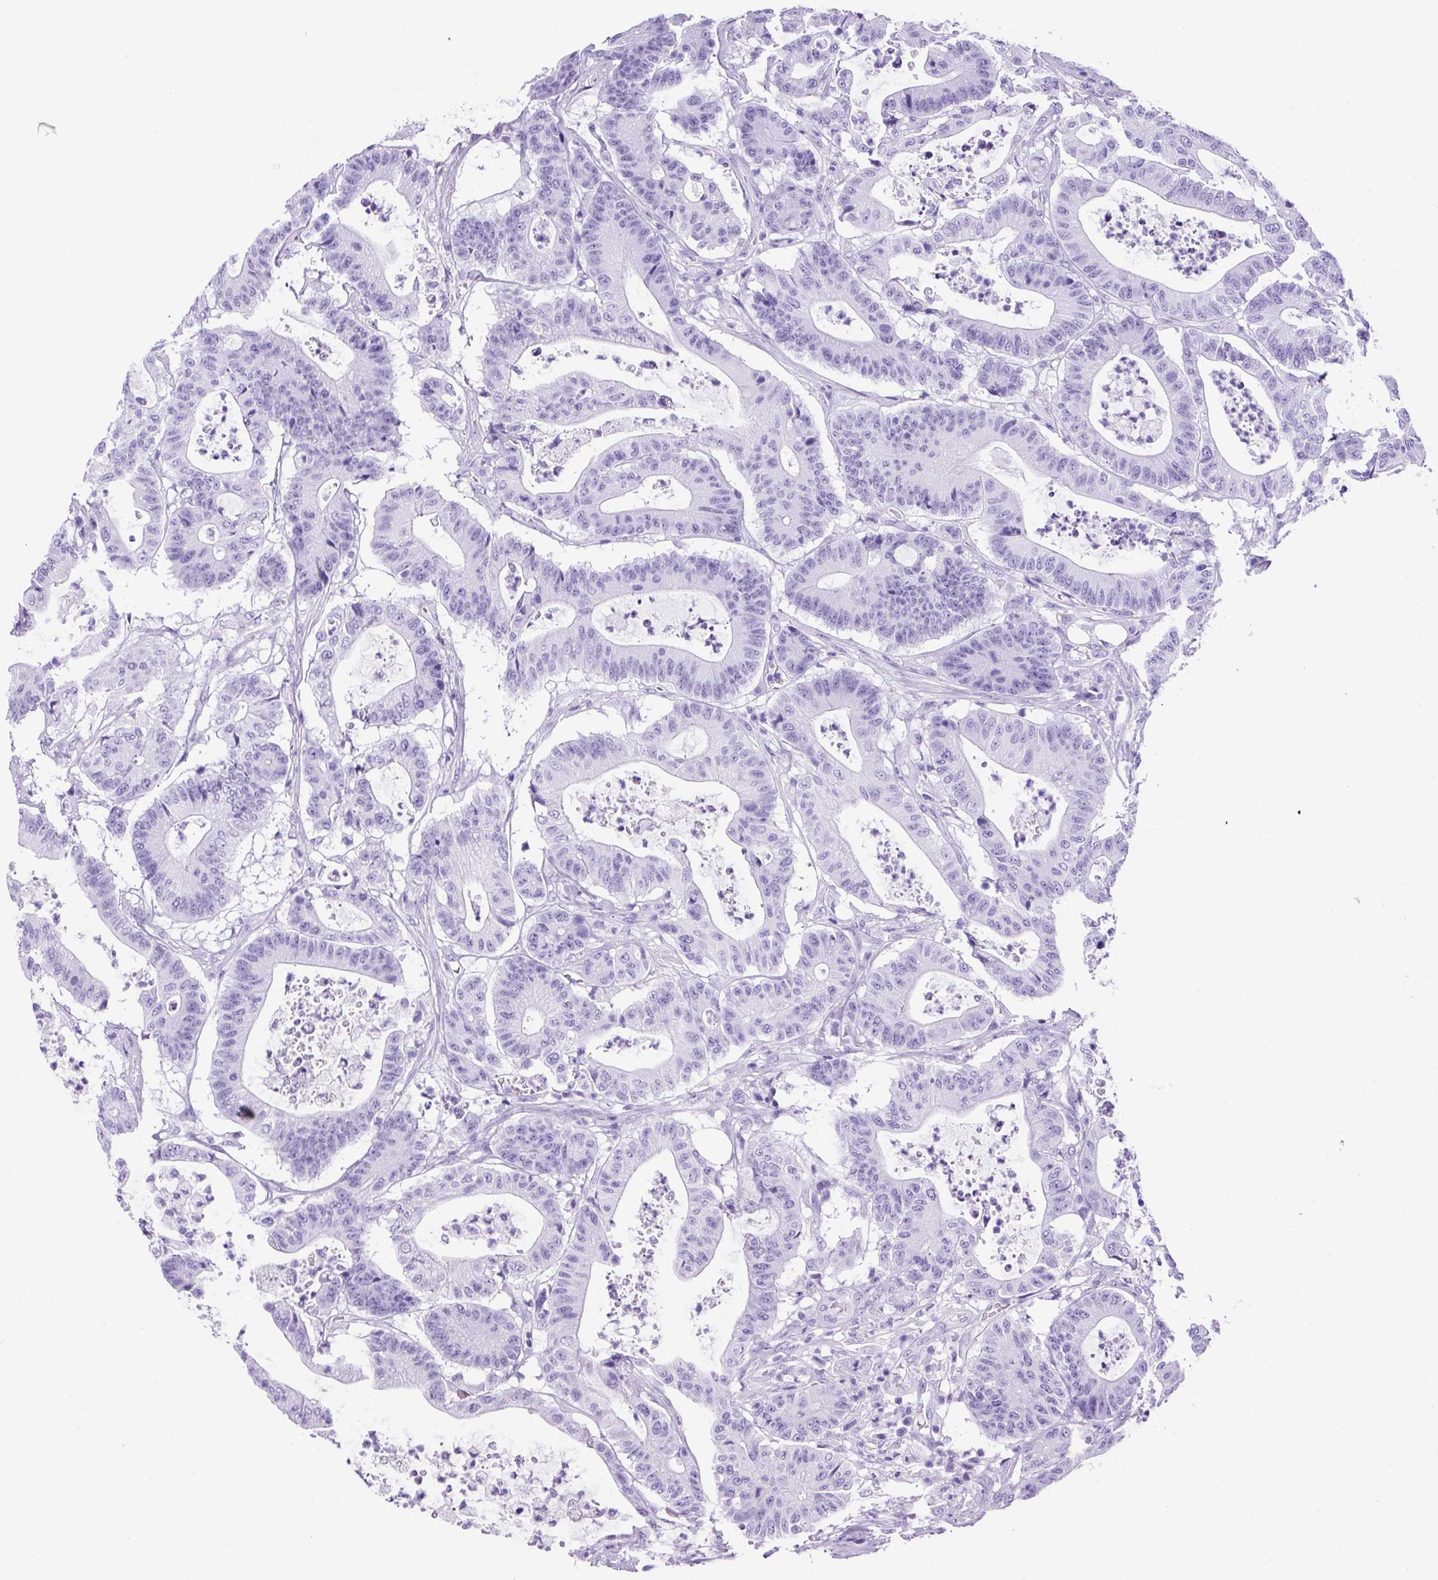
{"staining": {"intensity": "negative", "quantity": "none", "location": "none"}, "tissue": "colorectal cancer", "cell_type": "Tumor cells", "image_type": "cancer", "snomed": [{"axis": "morphology", "description": "Adenocarcinoma, NOS"}, {"axis": "topography", "description": "Colon"}], "caption": "There is no significant positivity in tumor cells of adenocarcinoma (colorectal).", "gene": "PDIA2", "patient": {"sex": "female", "age": 84}}